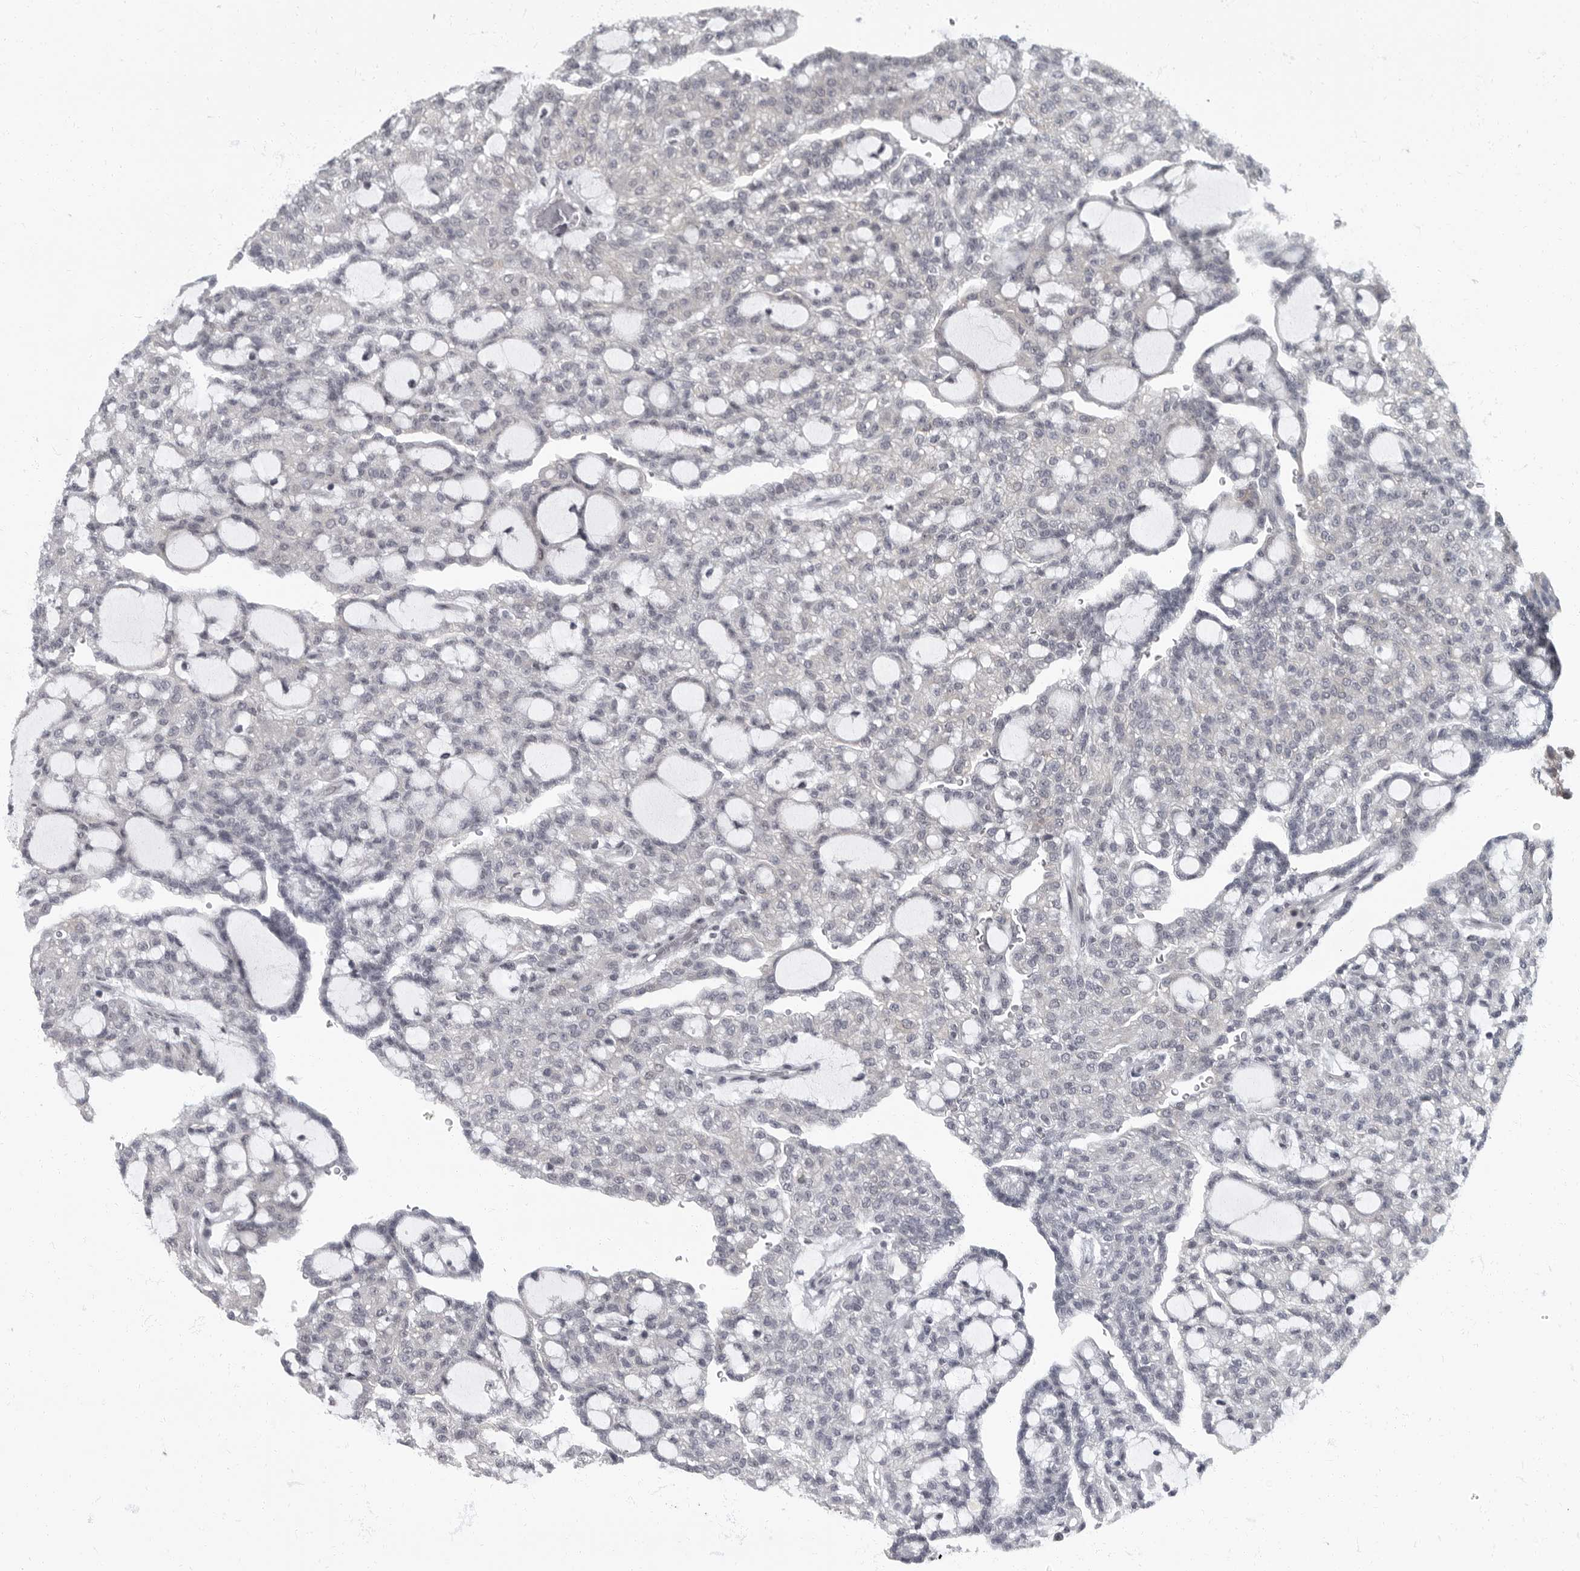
{"staining": {"intensity": "negative", "quantity": "none", "location": "none"}, "tissue": "renal cancer", "cell_type": "Tumor cells", "image_type": "cancer", "snomed": [{"axis": "morphology", "description": "Adenocarcinoma, NOS"}, {"axis": "topography", "description": "Kidney"}], "caption": "This micrograph is of adenocarcinoma (renal) stained with IHC to label a protein in brown with the nuclei are counter-stained blue. There is no positivity in tumor cells. Brightfield microscopy of immunohistochemistry stained with DAB (brown) and hematoxylin (blue), captured at high magnification.", "gene": "EVI5", "patient": {"sex": "male", "age": 63}}